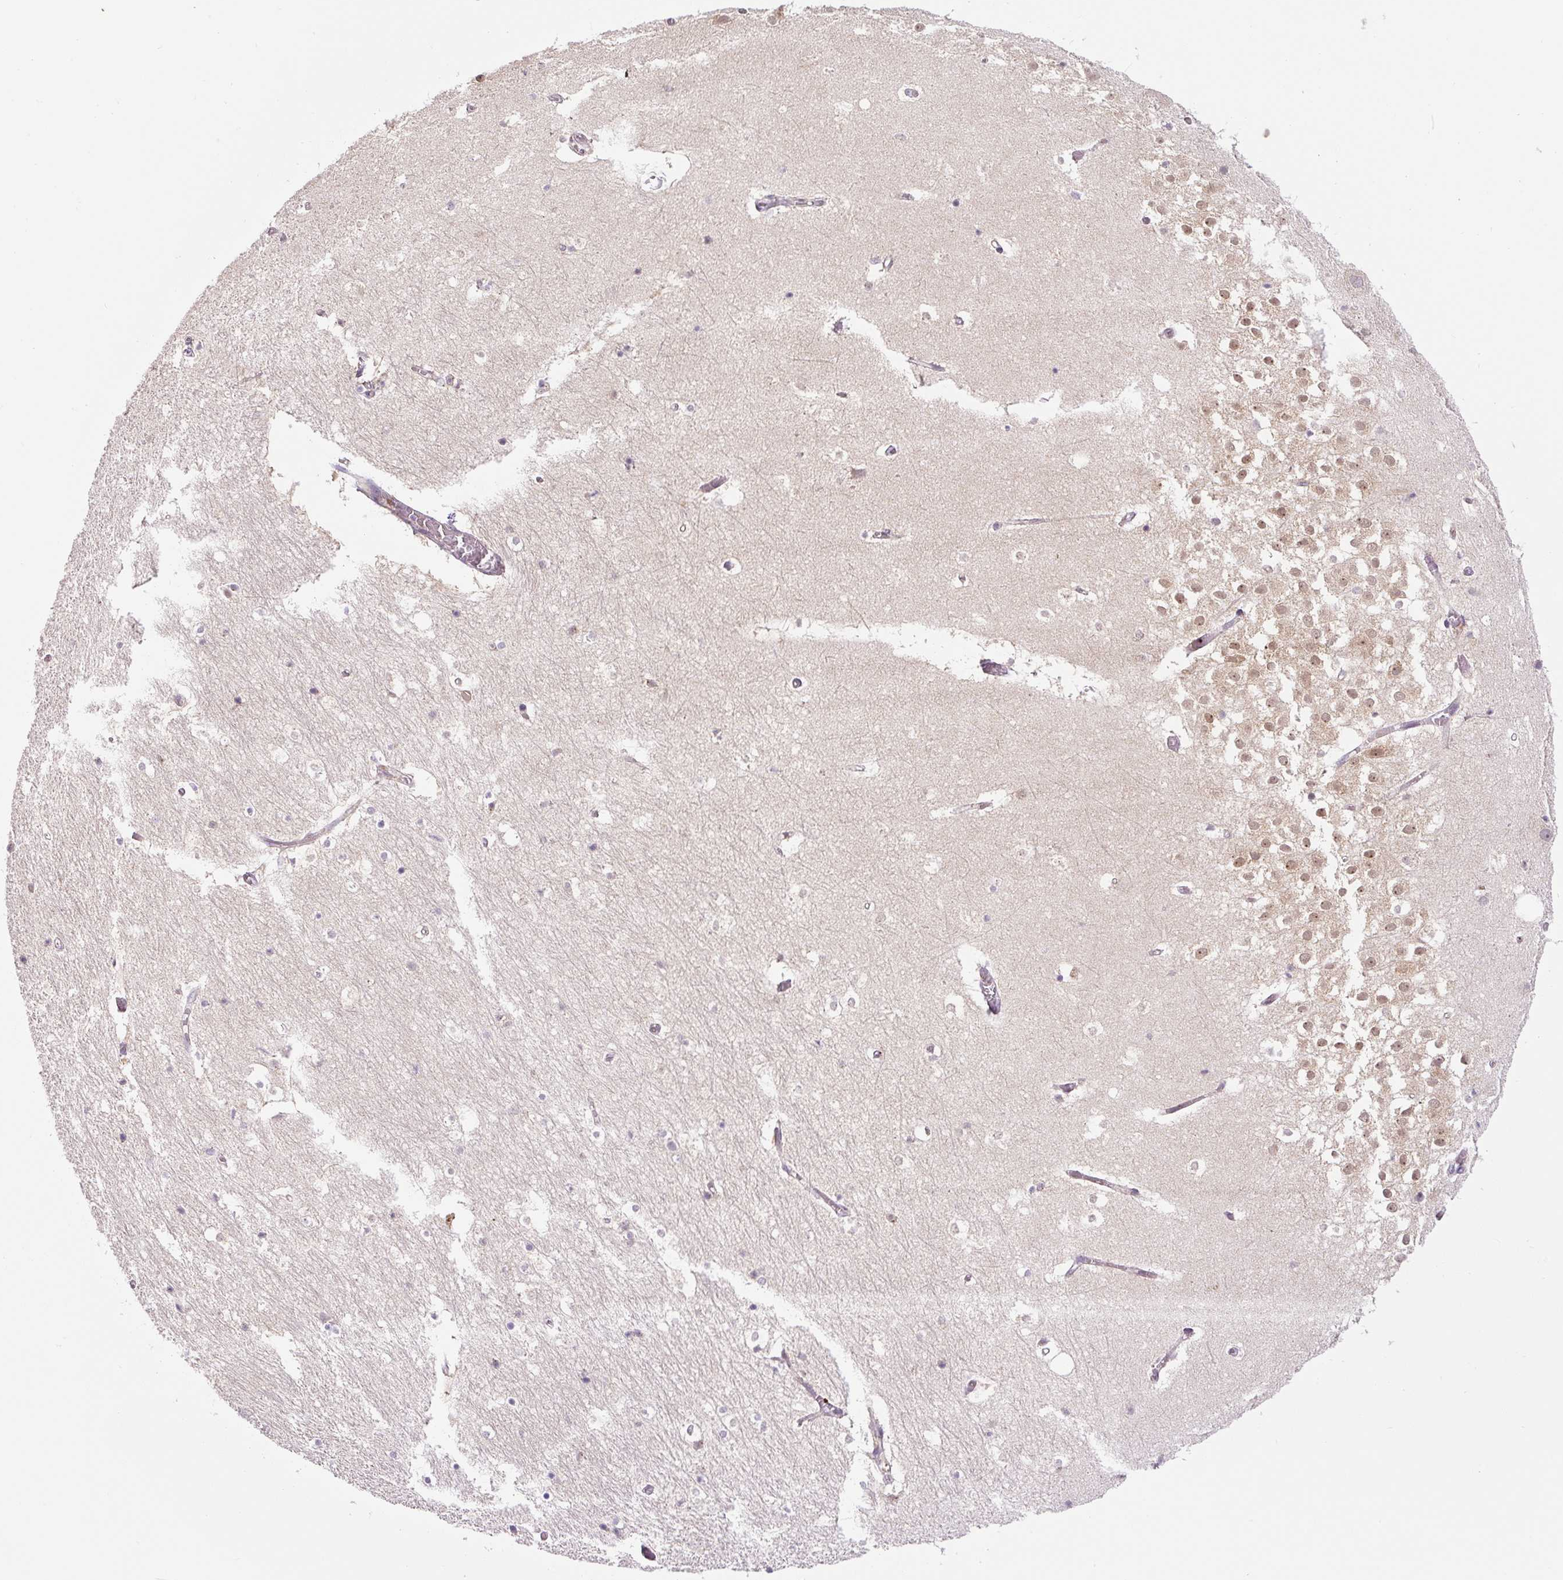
{"staining": {"intensity": "negative", "quantity": "none", "location": "none"}, "tissue": "hippocampus", "cell_type": "Glial cells", "image_type": "normal", "snomed": [{"axis": "morphology", "description": "Normal tissue, NOS"}, {"axis": "topography", "description": "Hippocampus"}], "caption": "Hippocampus stained for a protein using IHC displays no expression glial cells.", "gene": "PCM1", "patient": {"sex": "female", "age": 52}}